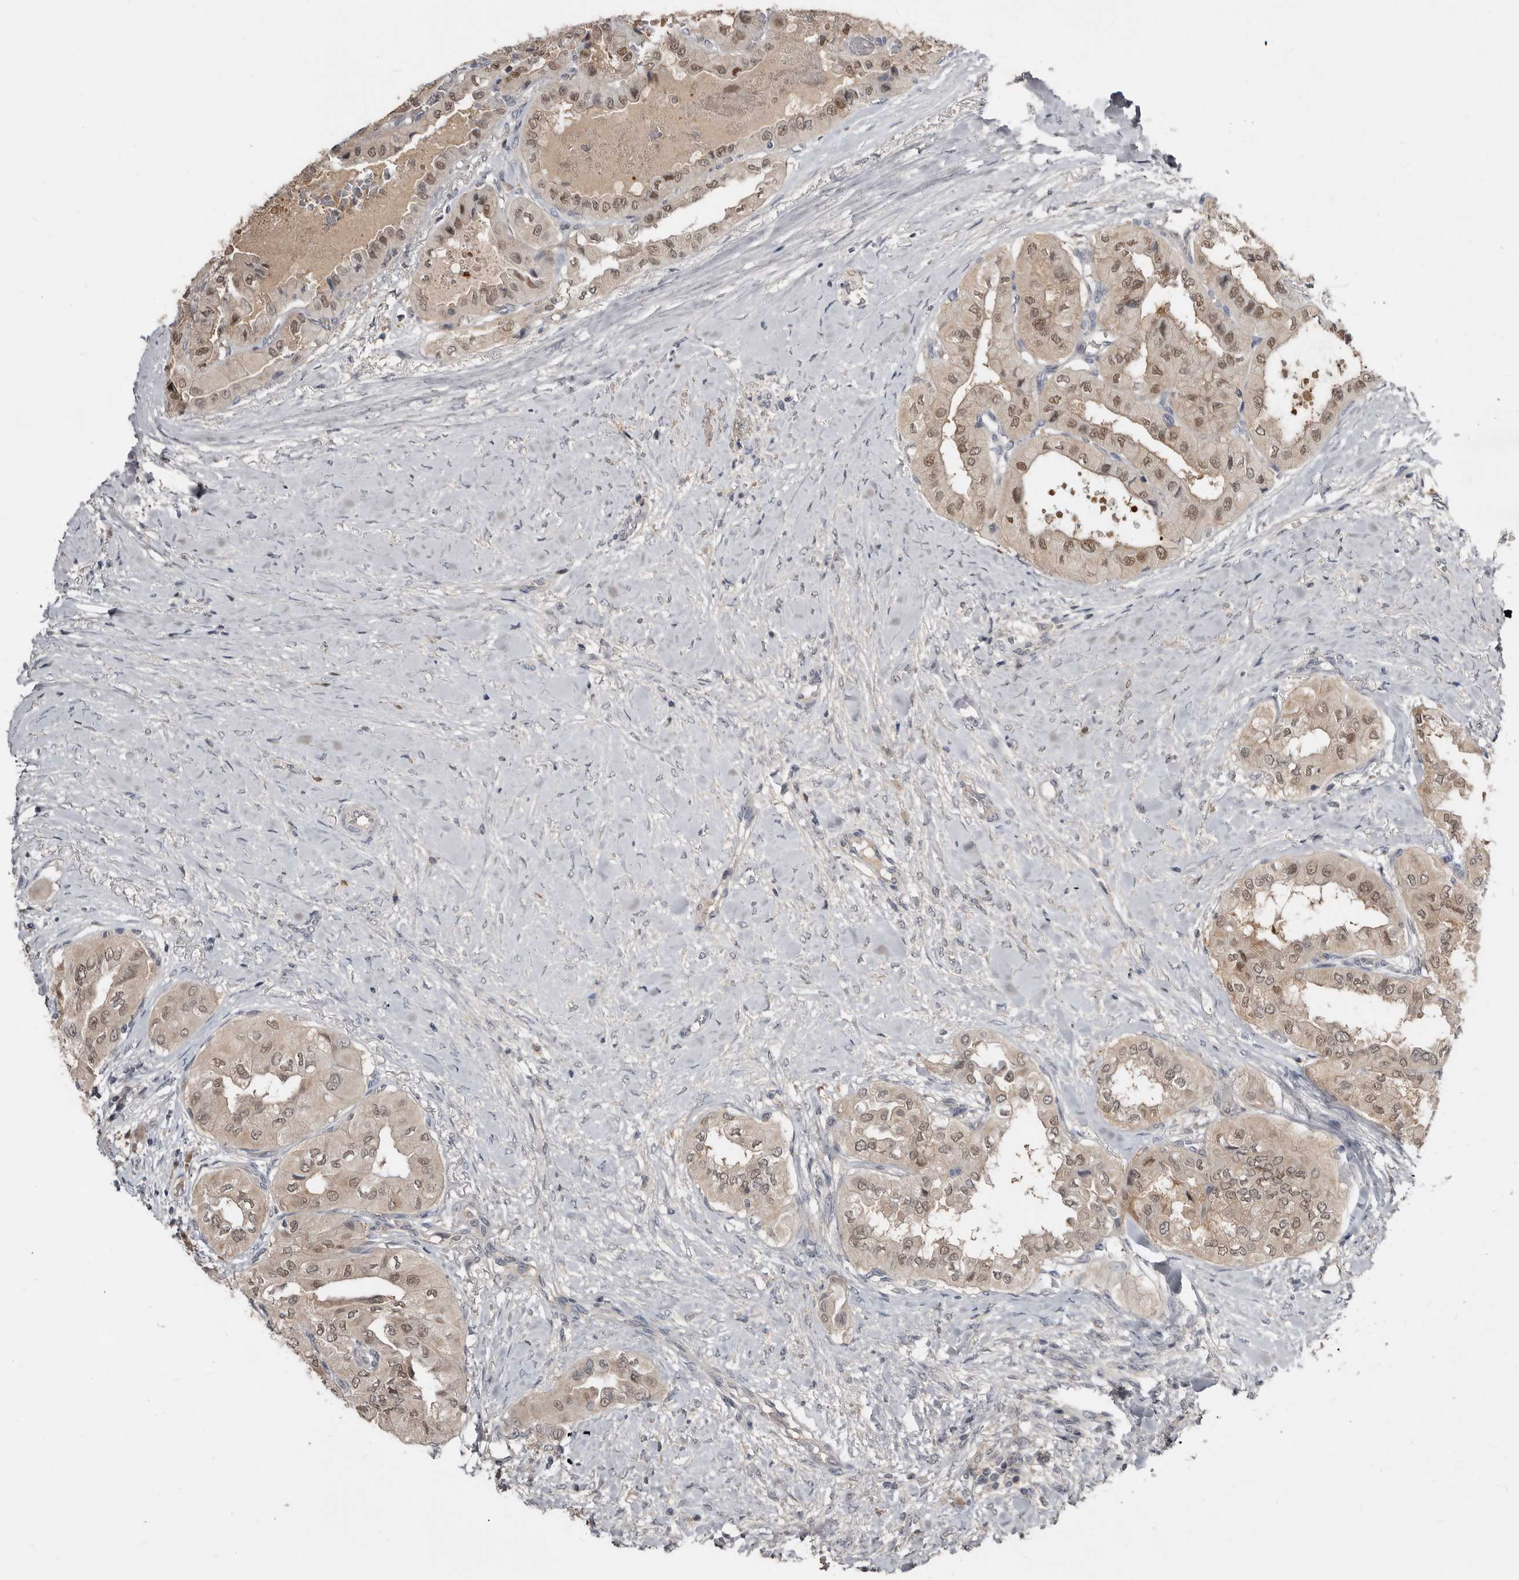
{"staining": {"intensity": "moderate", "quantity": "25%-75%", "location": "nuclear"}, "tissue": "thyroid cancer", "cell_type": "Tumor cells", "image_type": "cancer", "snomed": [{"axis": "morphology", "description": "Papillary adenocarcinoma, NOS"}, {"axis": "topography", "description": "Thyroid gland"}], "caption": "Brown immunohistochemical staining in human thyroid cancer (papillary adenocarcinoma) demonstrates moderate nuclear staining in about 25%-75% of tumor cells. (brown staining indicates protein expression, while blue staining denotes nuclei).", "gene": "RBKS", "patient": {"sex": "female", "age": 59}}